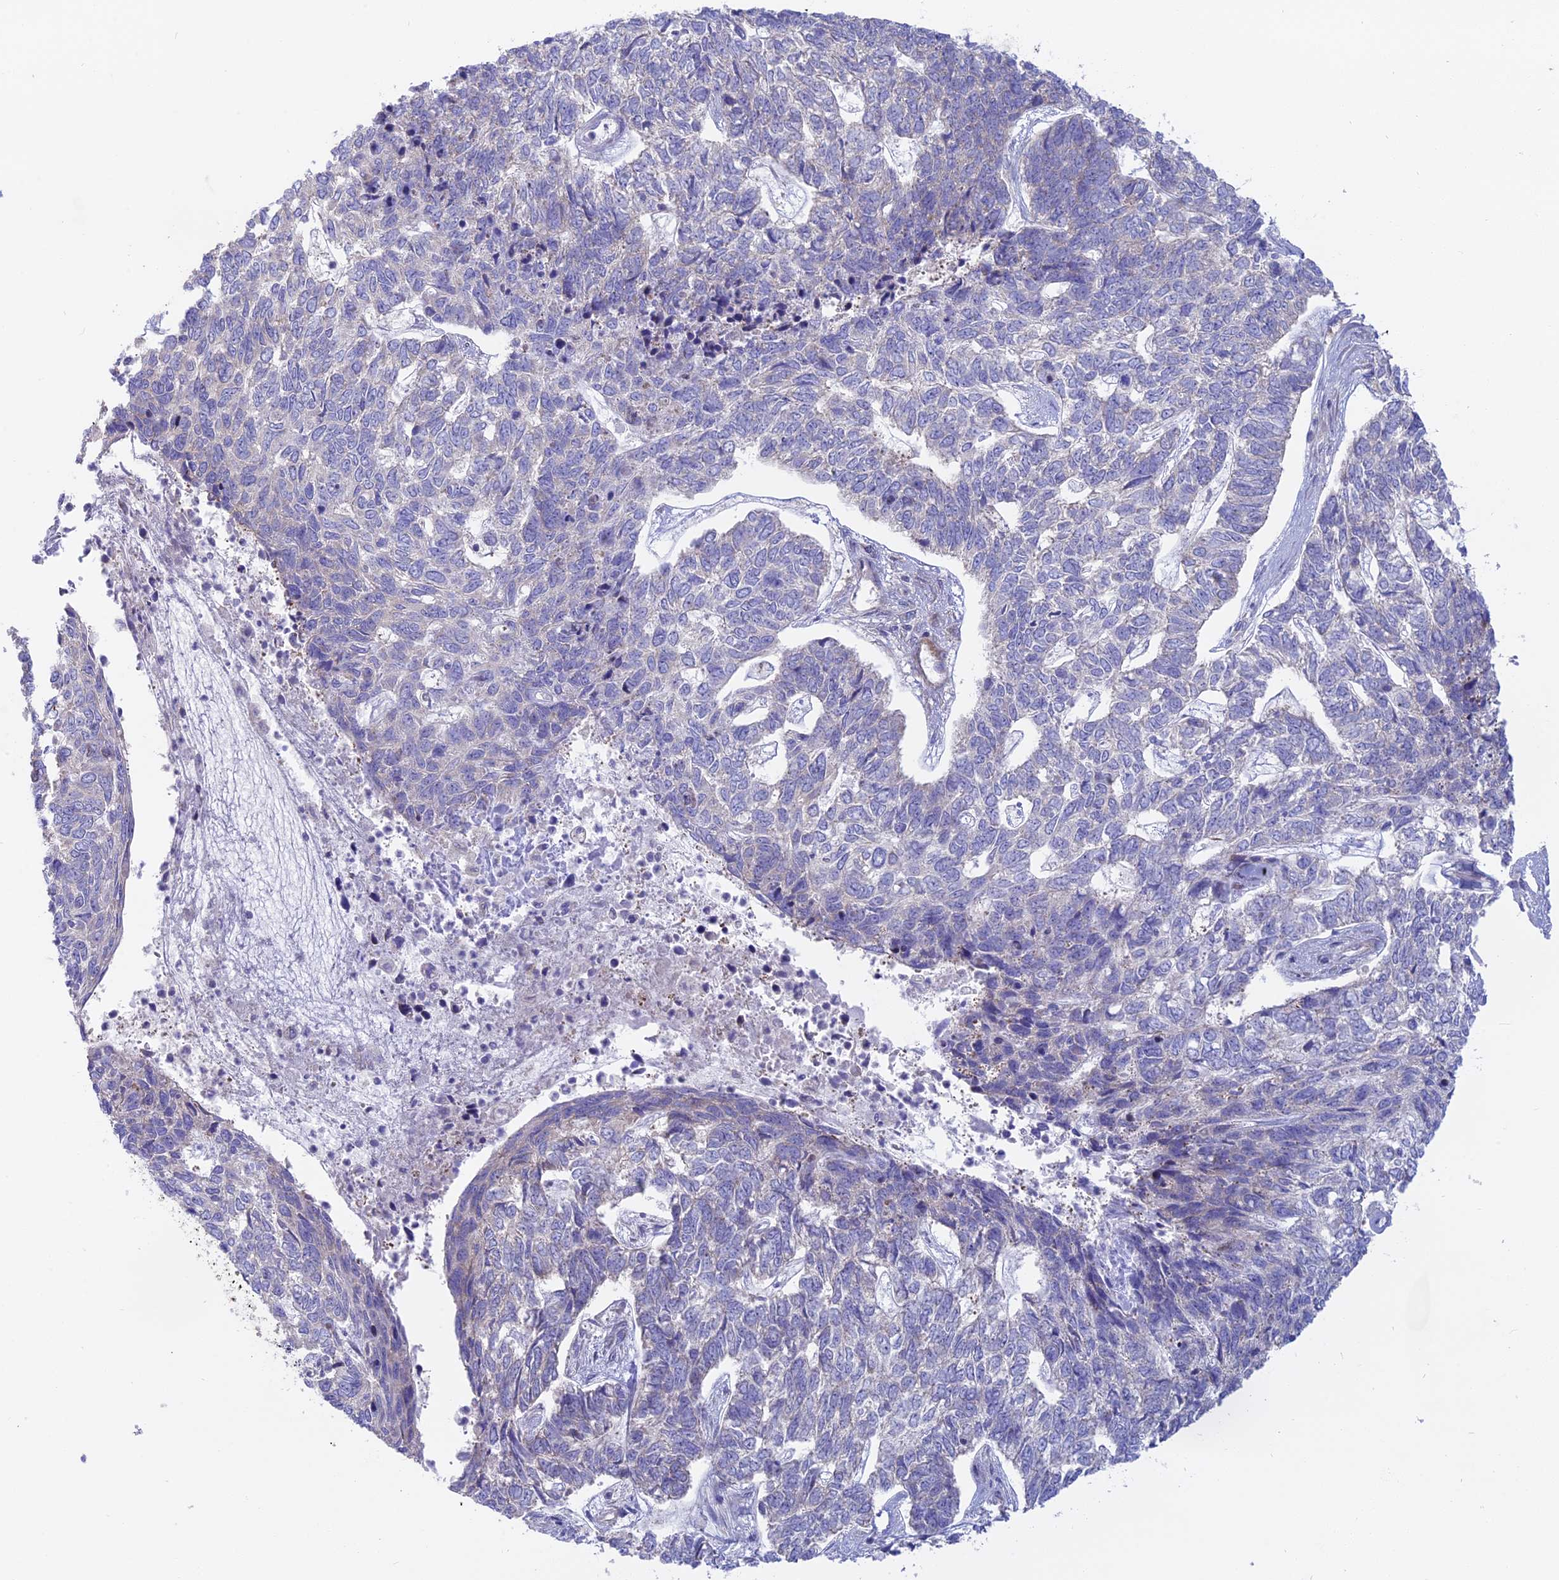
{"staining": {"intensity": "negative", "quantity": "none", "location": "none"}, "tissue": "skin cancer", "cell_type": "Tumor cells", "image_type": "cancer", "snomed": [{"axis": "morphology", "description": "Basal cell carcinoma"}, {"axis": "topography", "description": "Skin"}], "caption": "The IHC photomicrograph has no significant expression in tumor cells of basal cell carcinoma (skin) tissue. (DAB immunohistochemistry with hematoxylin counter stain).", "gene": "MYO5B", "patient": {"sex": "female", "age": 65}}